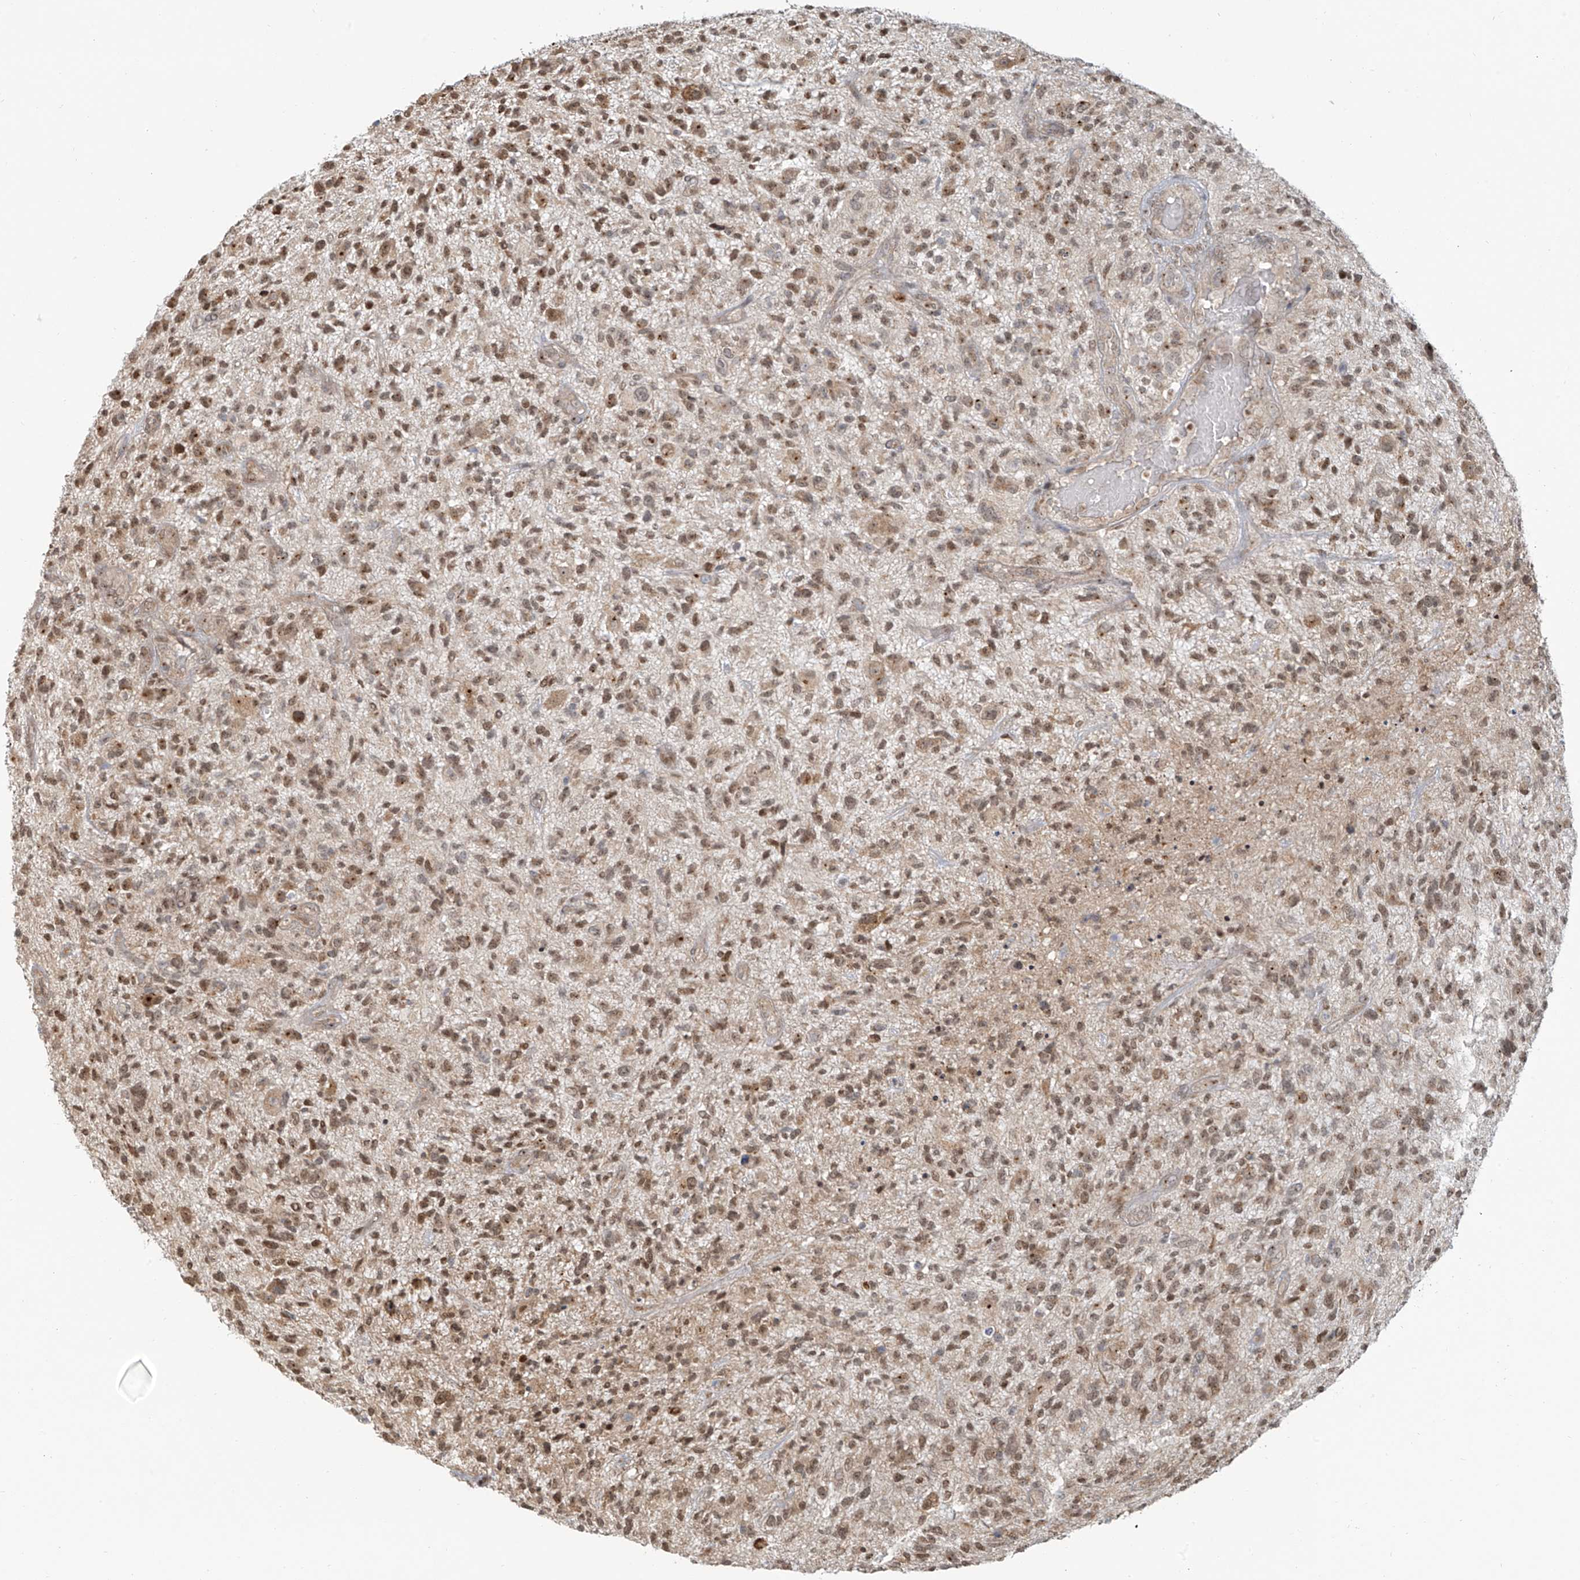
{"staining": {"intensity": "moderate", "quantity": ">75%", "location": "nuclear"}, "tissue": "glioma", "cell_type": "Tumor cells", "image_type": "cancer", "snomed": [{"axis": "morphology", "description": "Glioma, malignant, High grade"}, {"axis": "topography", "description": "Brain"}], "caption": "Immunohistochemistry of malignant high-grade glioma demonstrates medium levels of moderate nuclear positivity in about >75% of tumor cells. The staining was performed using DAB to visualize the protein expression in brown, while the nuclei were stained in blue with hematoxylin (Magnification: 20x).", "gene": "VMP1", "patient": {"sex": "male", "age": 47}}